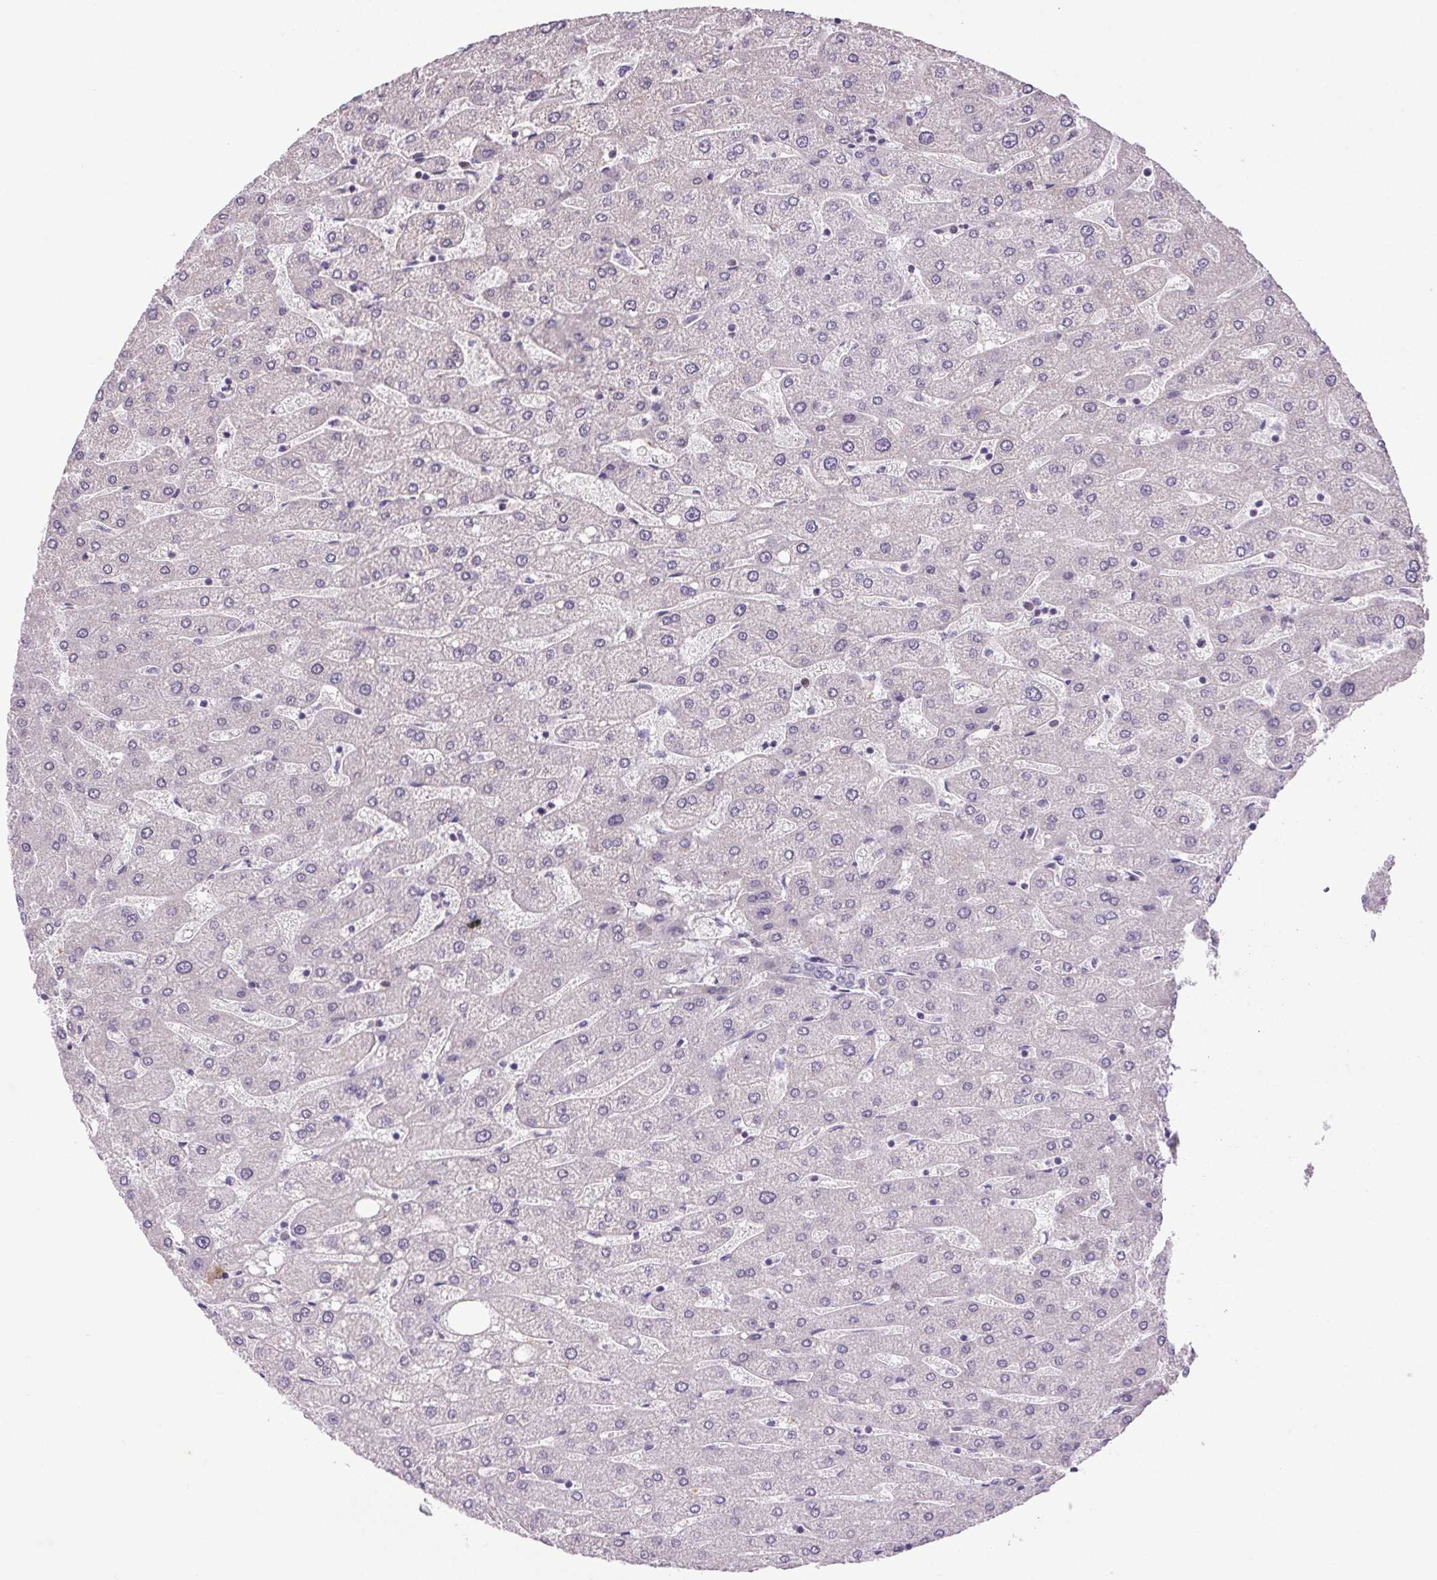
{"staining": {"intensity": "negative", "quantity": "none", "location": "none"}, "tissue": "liver", "cell_type": "Cholangiocytes", "image_type": "normal", "snomed": [{"axis": "morphology", "description": "Normal tissue, NOS"}, {"axis": "topography", "description": "Liver"}], "caption": "Photomicrograph shows no significant protein positivity in cholangiocytes of benign liver.", "gene": "AKR1E2", "patient": {"sex": "male", "age": 67}}